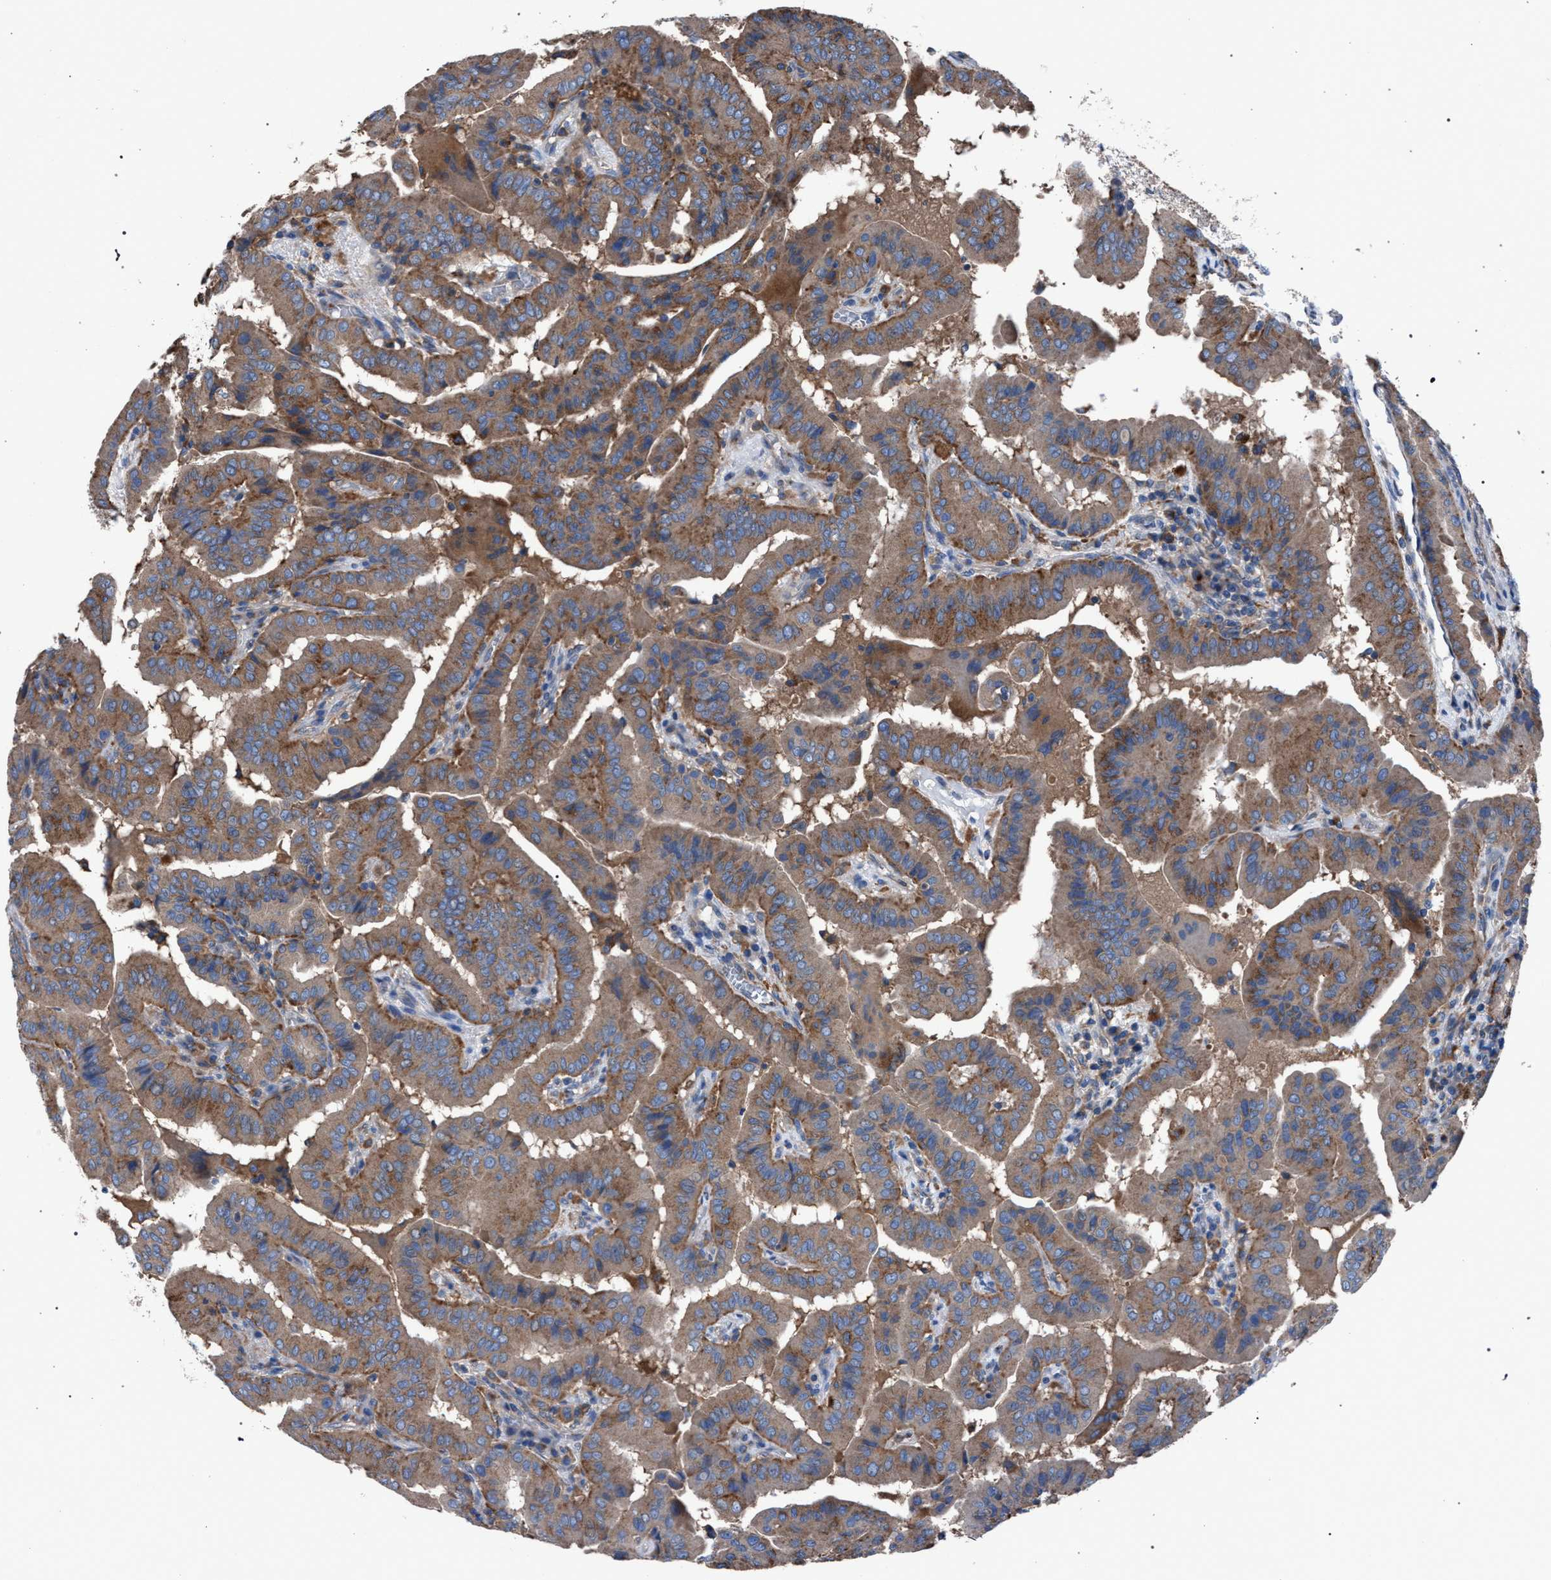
{"staining": {"intensity": "moderate", "quantity": ">75%", "location": "cytoplasmic/membranous"}, "tissue": "thyroid cancer", "cell_type": "Tumor cells", "image_type": "cancer", "snomed": [{"axis": "morphology", "description": "Papillary adenocarcinoma, NOS"}, {"axis": "topography", "description": "Thyroid gland"}], "caption": "Protein staining of thyroid cancer tissue displays moderate cytoplasmic/membranous expression in approximately >75% of tumor cells. Using DAB (brown) and hematoxylin (blue) stains, captured at high magnification using brightfield microscopy.", "gene": "ATP6V0A1", "patient": {"sex": "male", "age": 33}}